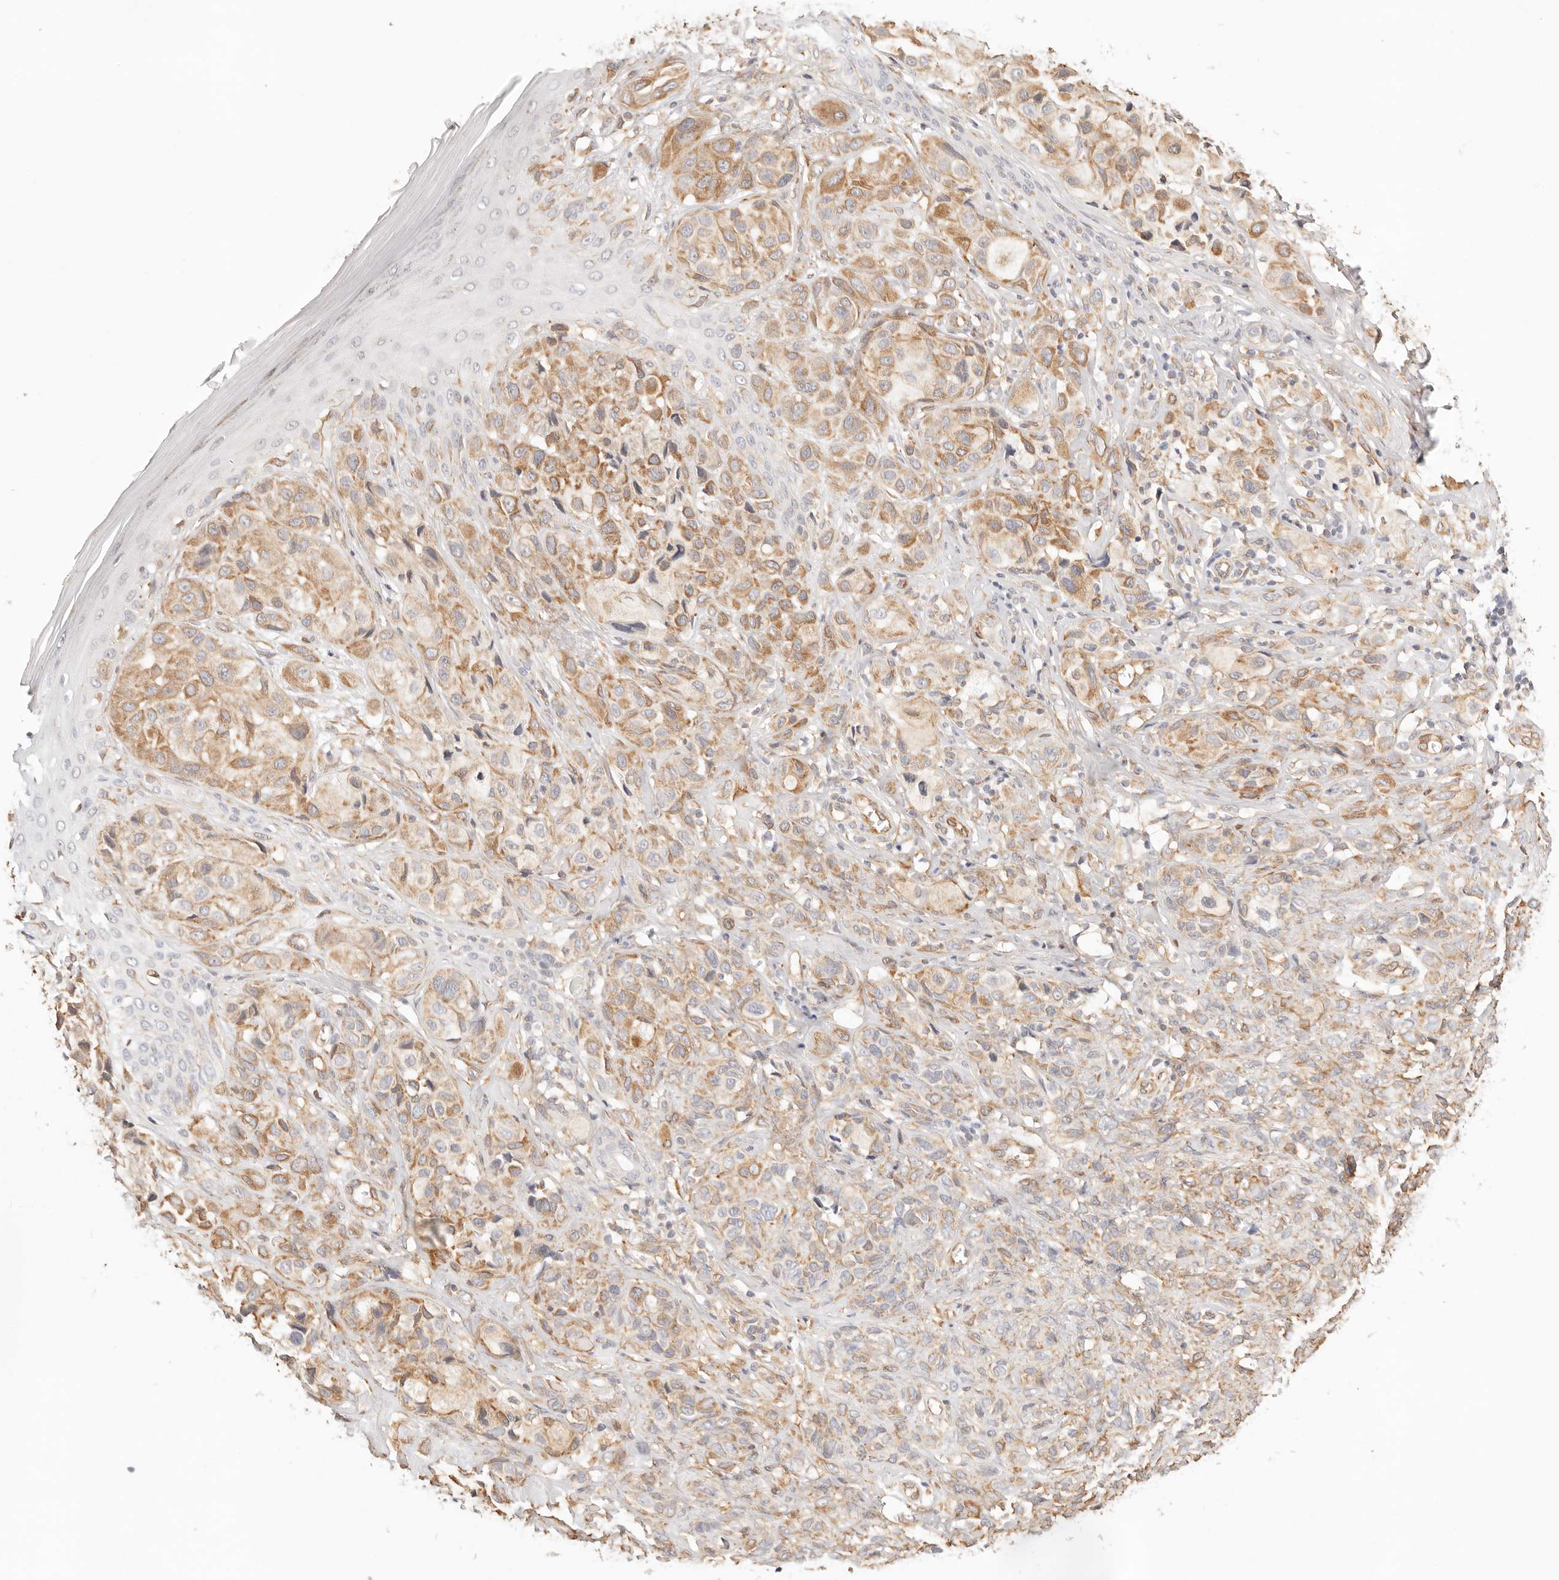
{"staining": {"intensity": "moderate", "quantity": ">75%", "location": "cytoplasmic/membranous"}, "tissue": "melanoma", "cell_type": "Tumor cells", "image_type": "cancer", "snomed": [{"axis": "morphology", "description": "Malignant melanoma, NOS"}, {"axis": "topography", "description": "Skin"}], "caption": "There is medium levels of moderate cytoplasmic/membranous positivity in tumor cells of malignant melanoma, as demonstrated by immunohistochemical staining (brown color).", "gene": "ZC3H11A", "patient": {"sex": "female", "age": 58}}